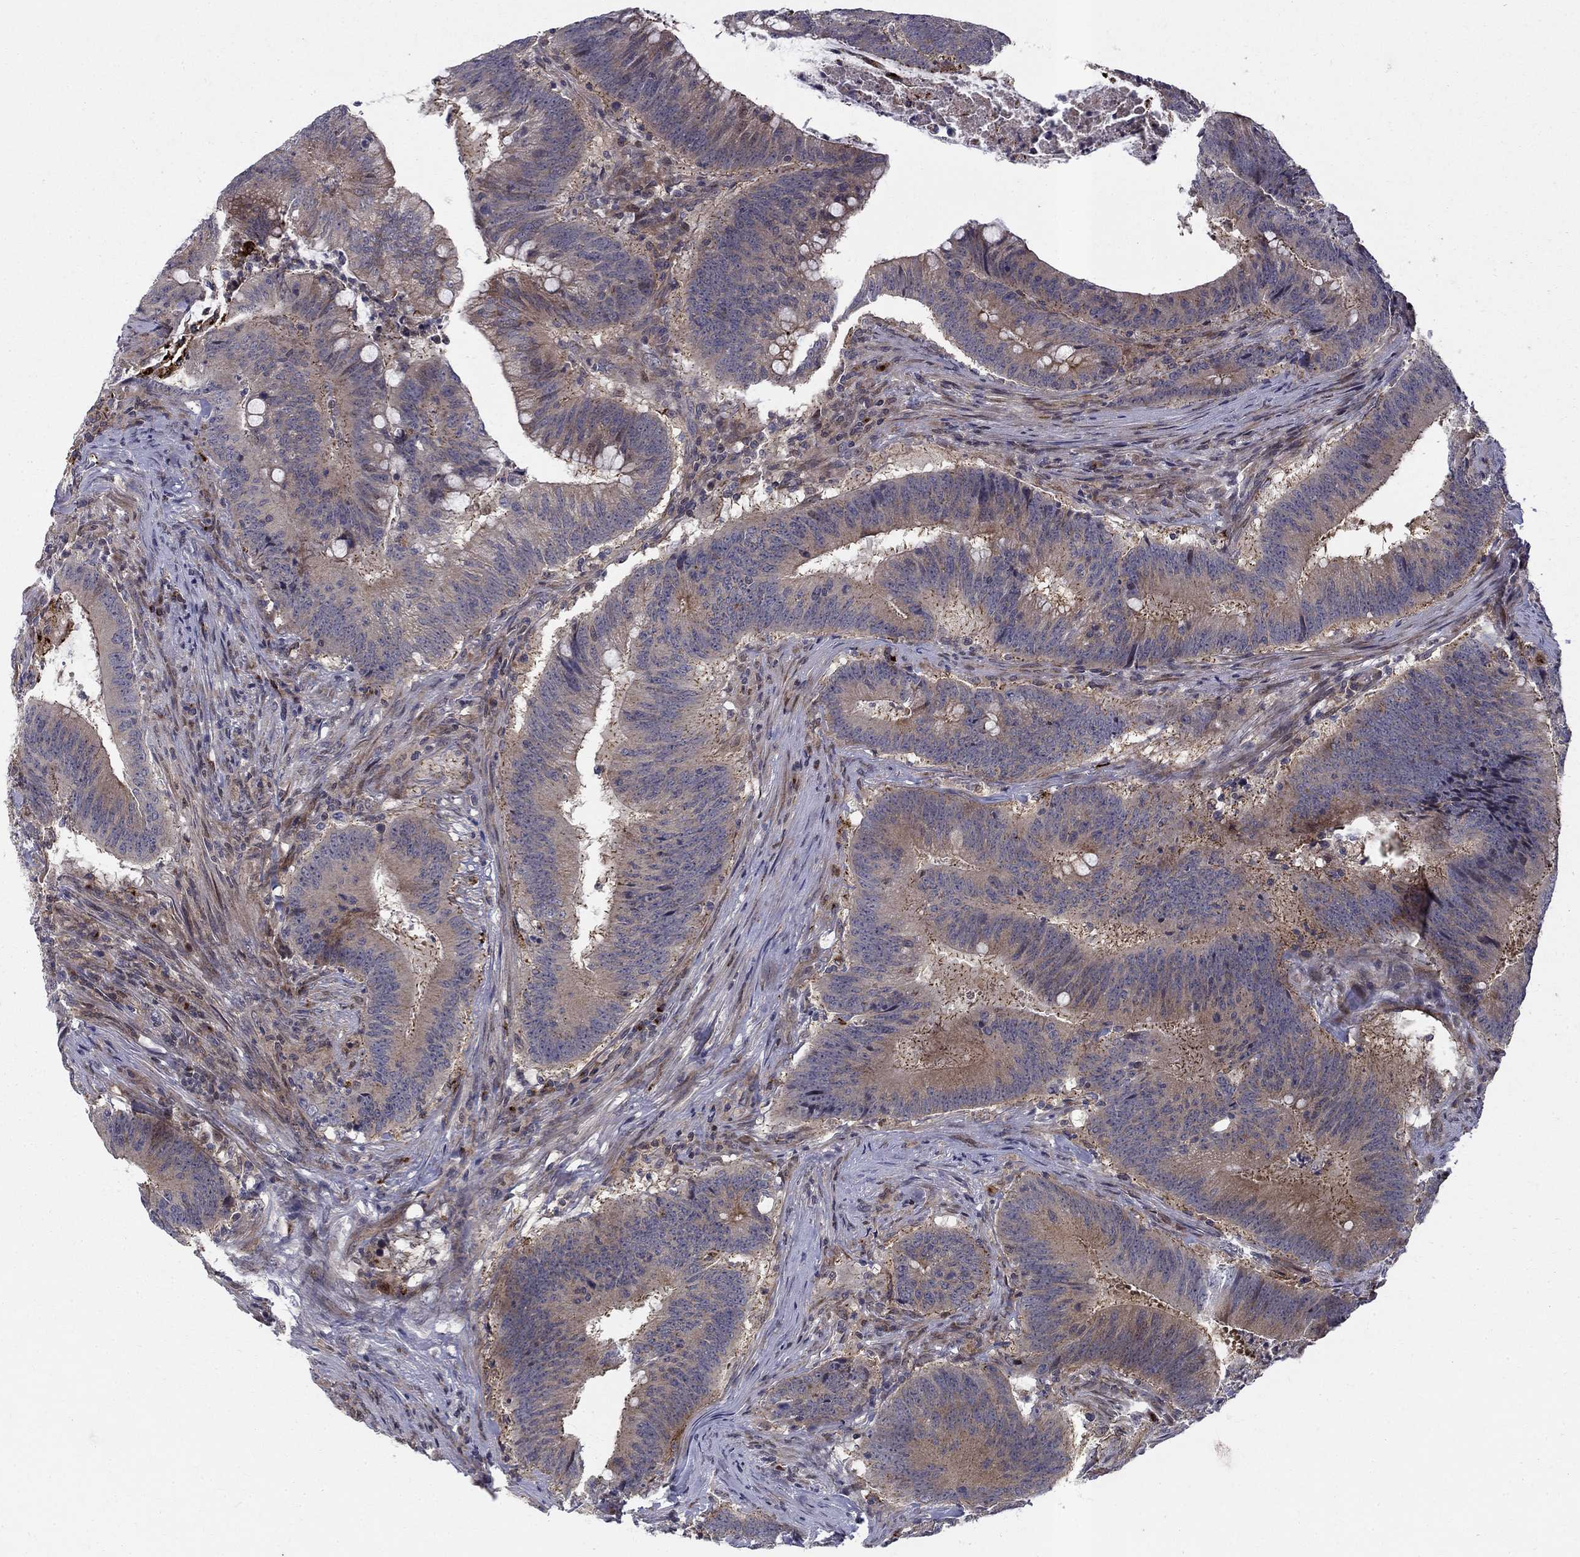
{"staining": {"intensity": "moderate", "quantity": "25%-75%", "location": "cytoplasmic/membranous"}, "tissue": "colorectal cancer", "cell_type": "Tumor cells", "image_type": "cancer", "snomed": [{"axis": "morphology", "description": "Adenocarcinoma, NOS"}, {"axis": "topography", "description": "Colon"}], "caption": "Approximately 25%-75% of tumor cells in adenocarcinoma (colorectal) show moderate cytoplasmic/membranous protein staining as visualized by brown immunohistochemical staining.", "gene": "WDR19", "patient": {"sex": "female", "age": 87}}